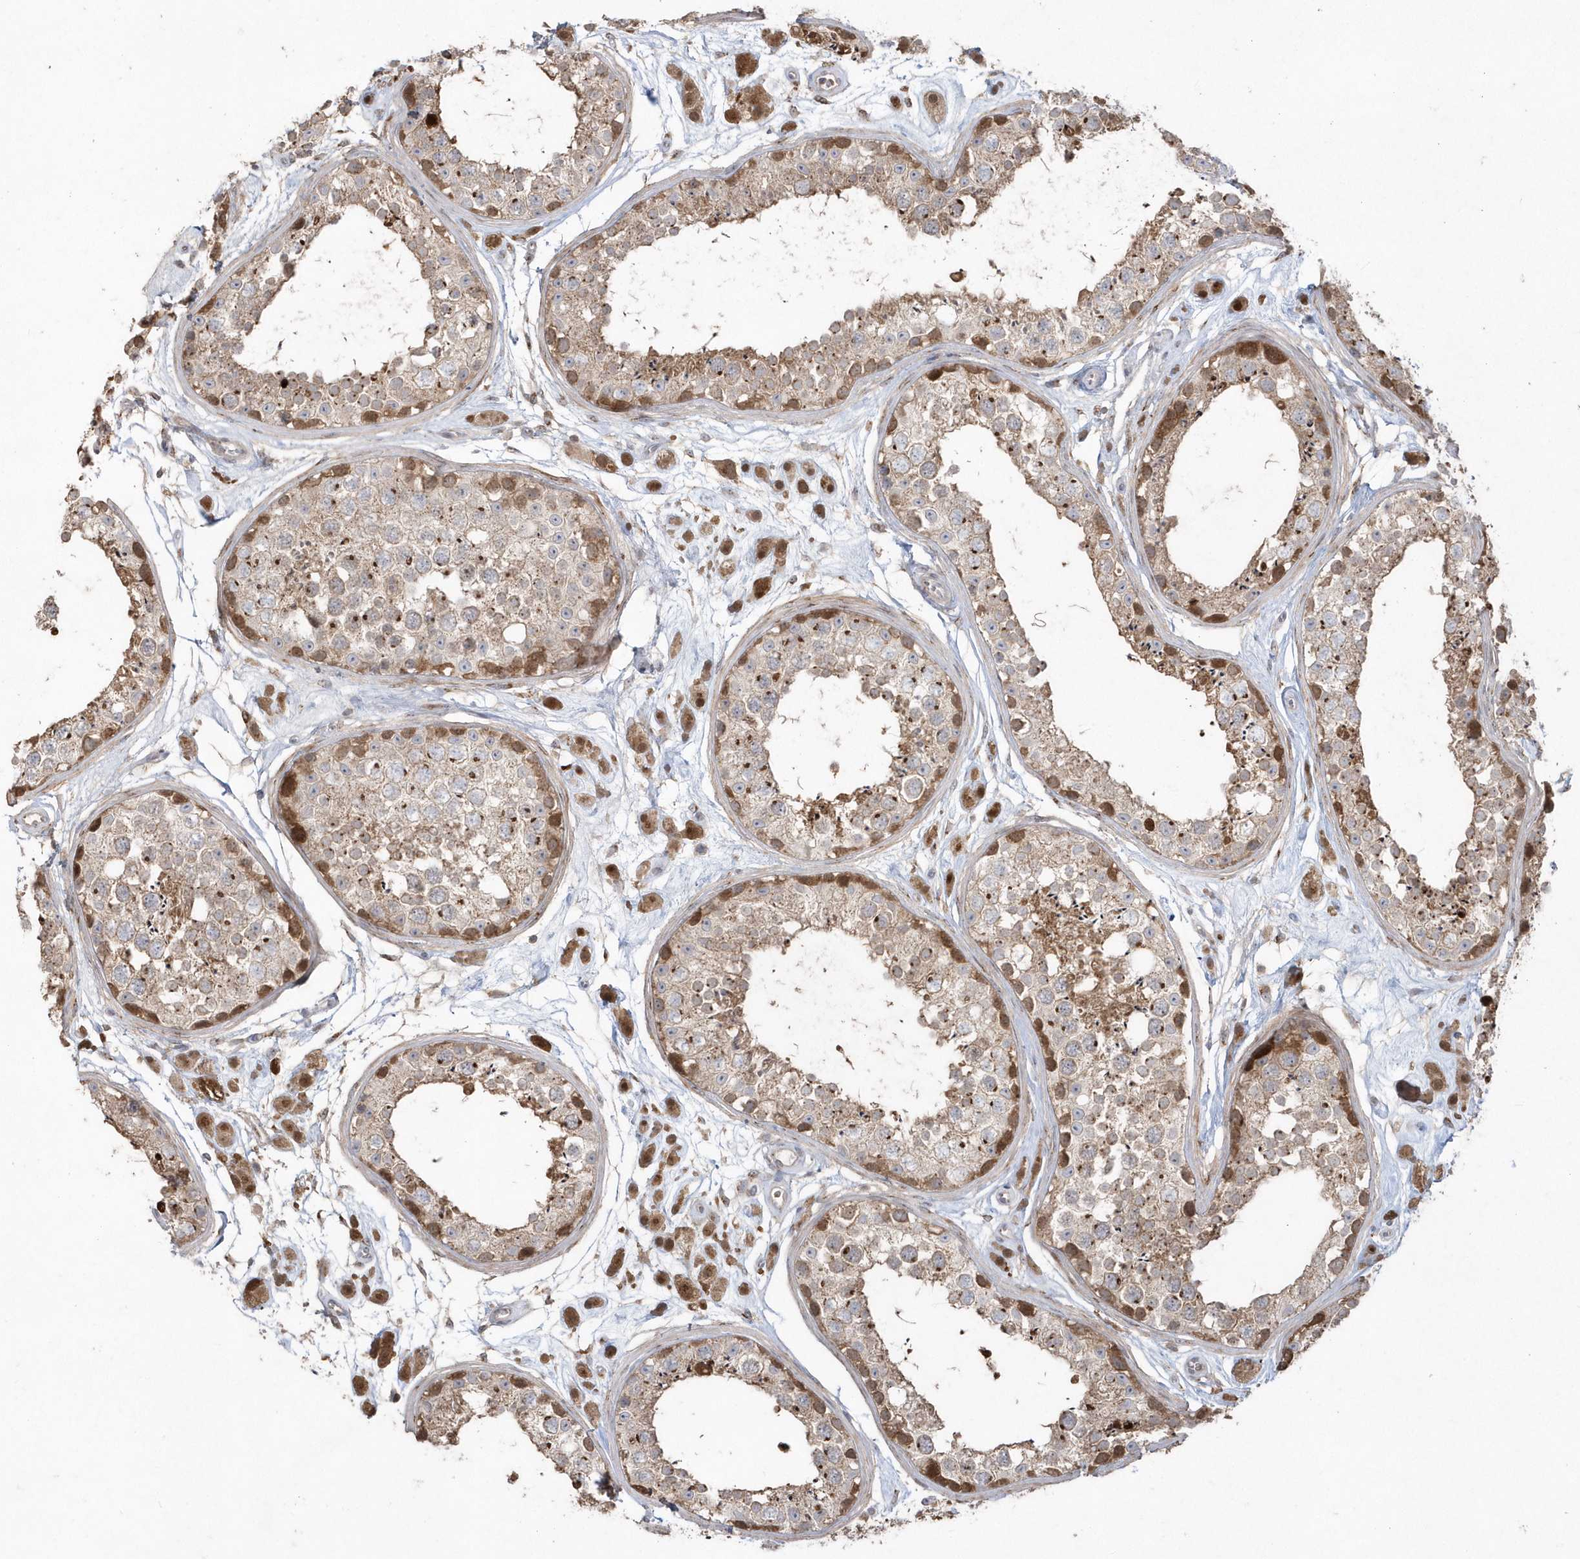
{"staining": {"intensity": "moderate", "quantity": ">75%", "location": "cytoplasmic/membranous"}, "tissue": "testis", "cell_type": "Cells in seminiferous ducts", "image_type": "normal", "snomed": [{"axis": "morphology", "description": "Normal tissue, NOS"}, {"axis": "topography", "description": "Testis"}], "caption": "DAB immunohistochemical staining of benign testis displays moderate cytoplasmic/membranous protein positivity in approximately >75% of cells in seminiferous ducts.", "gene": "GEMIN6", "patient": {"sex": "male", "age": 25}}